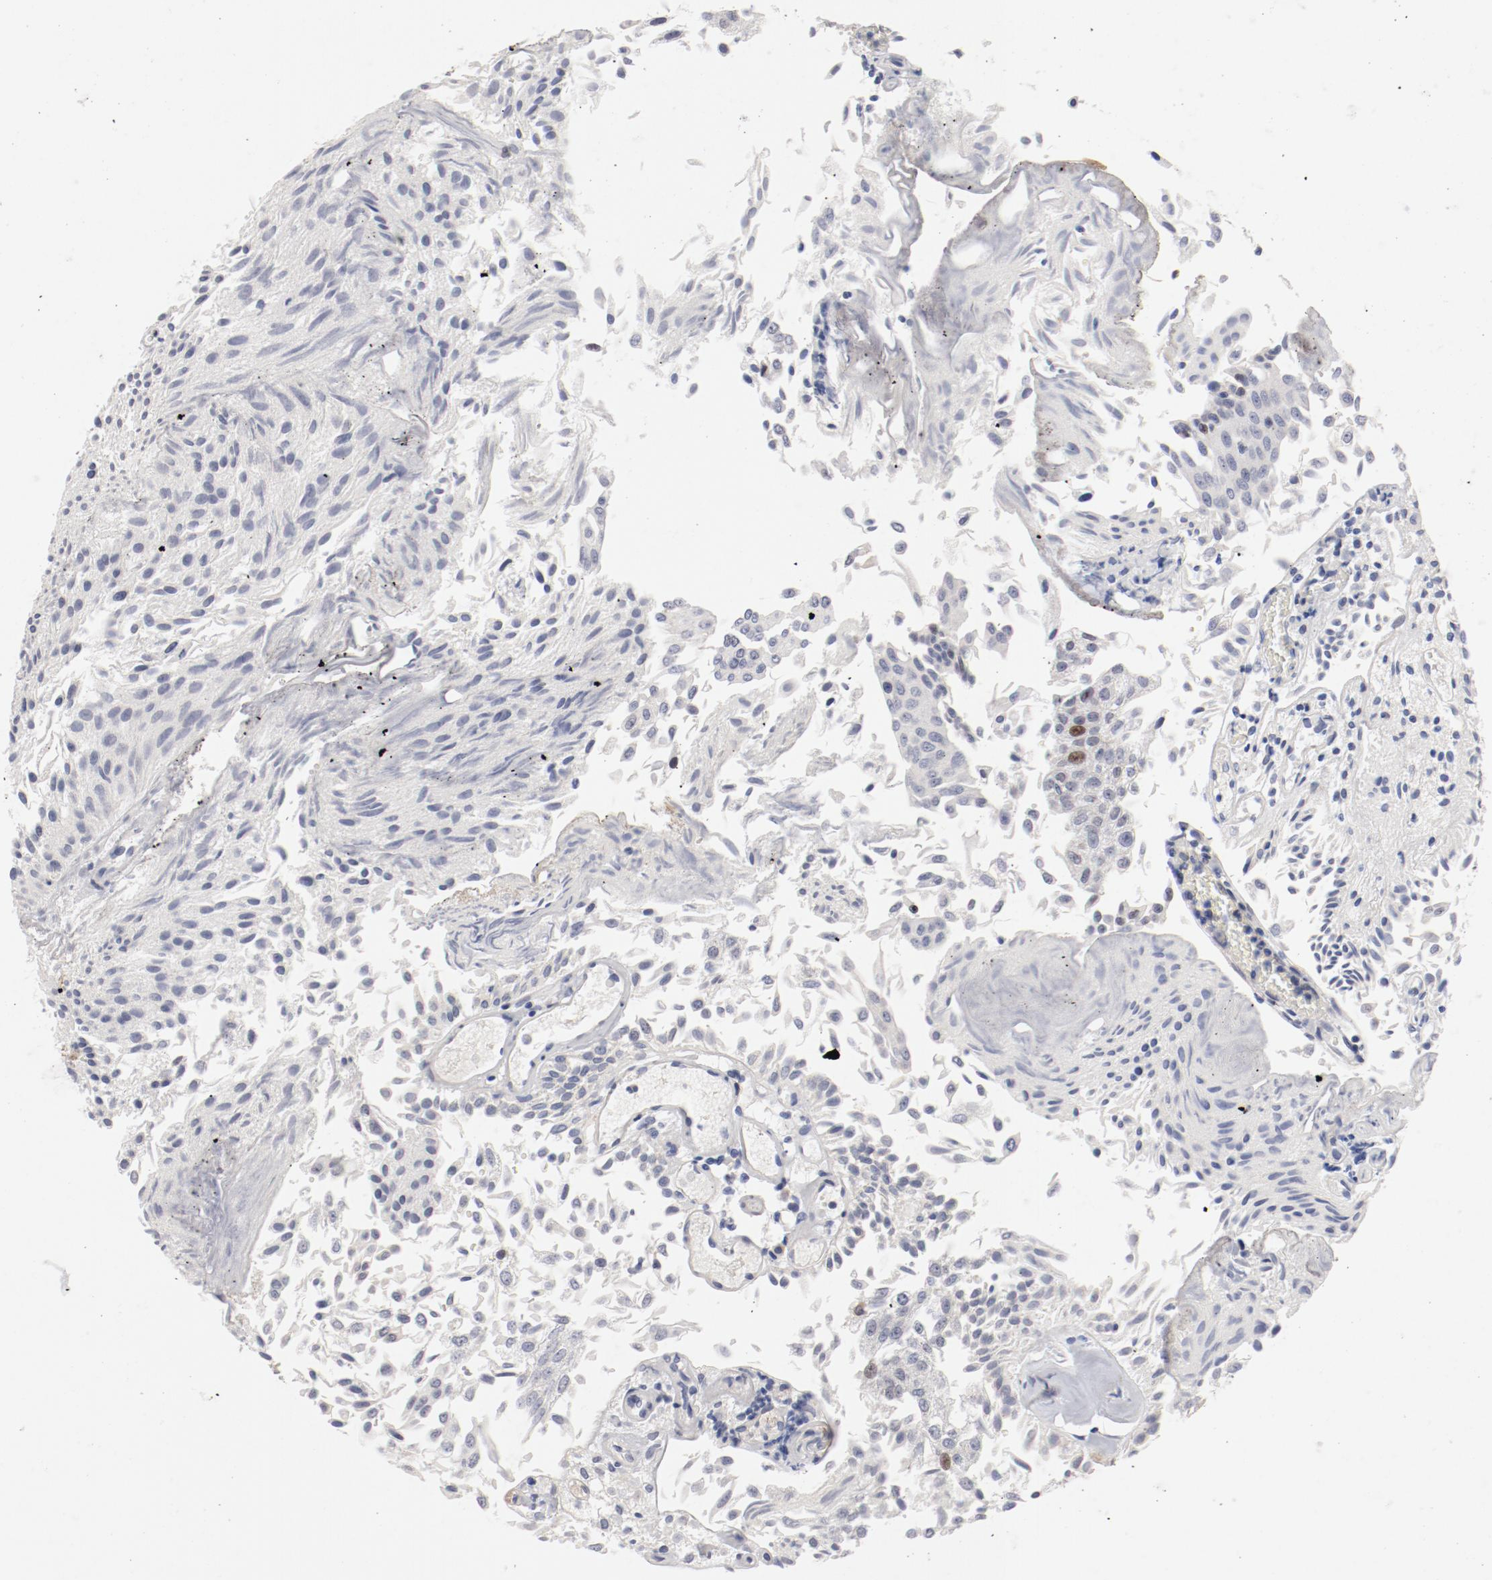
{"staining": {"intensity": "negative", "quantity": "none", "location": "none"}, "tissue": "urothelial cancer", "cell_type": "Tumor cells", "image_type": "cancer", "snomed": [{"axis": "morphology", "description": "Urothelial carcinoma, Low grade"}, {"axis": "topography", "description": "Urinary bladder"}], "caption": "High power microscopy photomicrograph of an IHC histopathology image of urothelial carcinoma (low-grade), revealing no significant positivity in tumor cells.", "gene": "FSCB", "patient": {"sex": "male", "age": 86}}